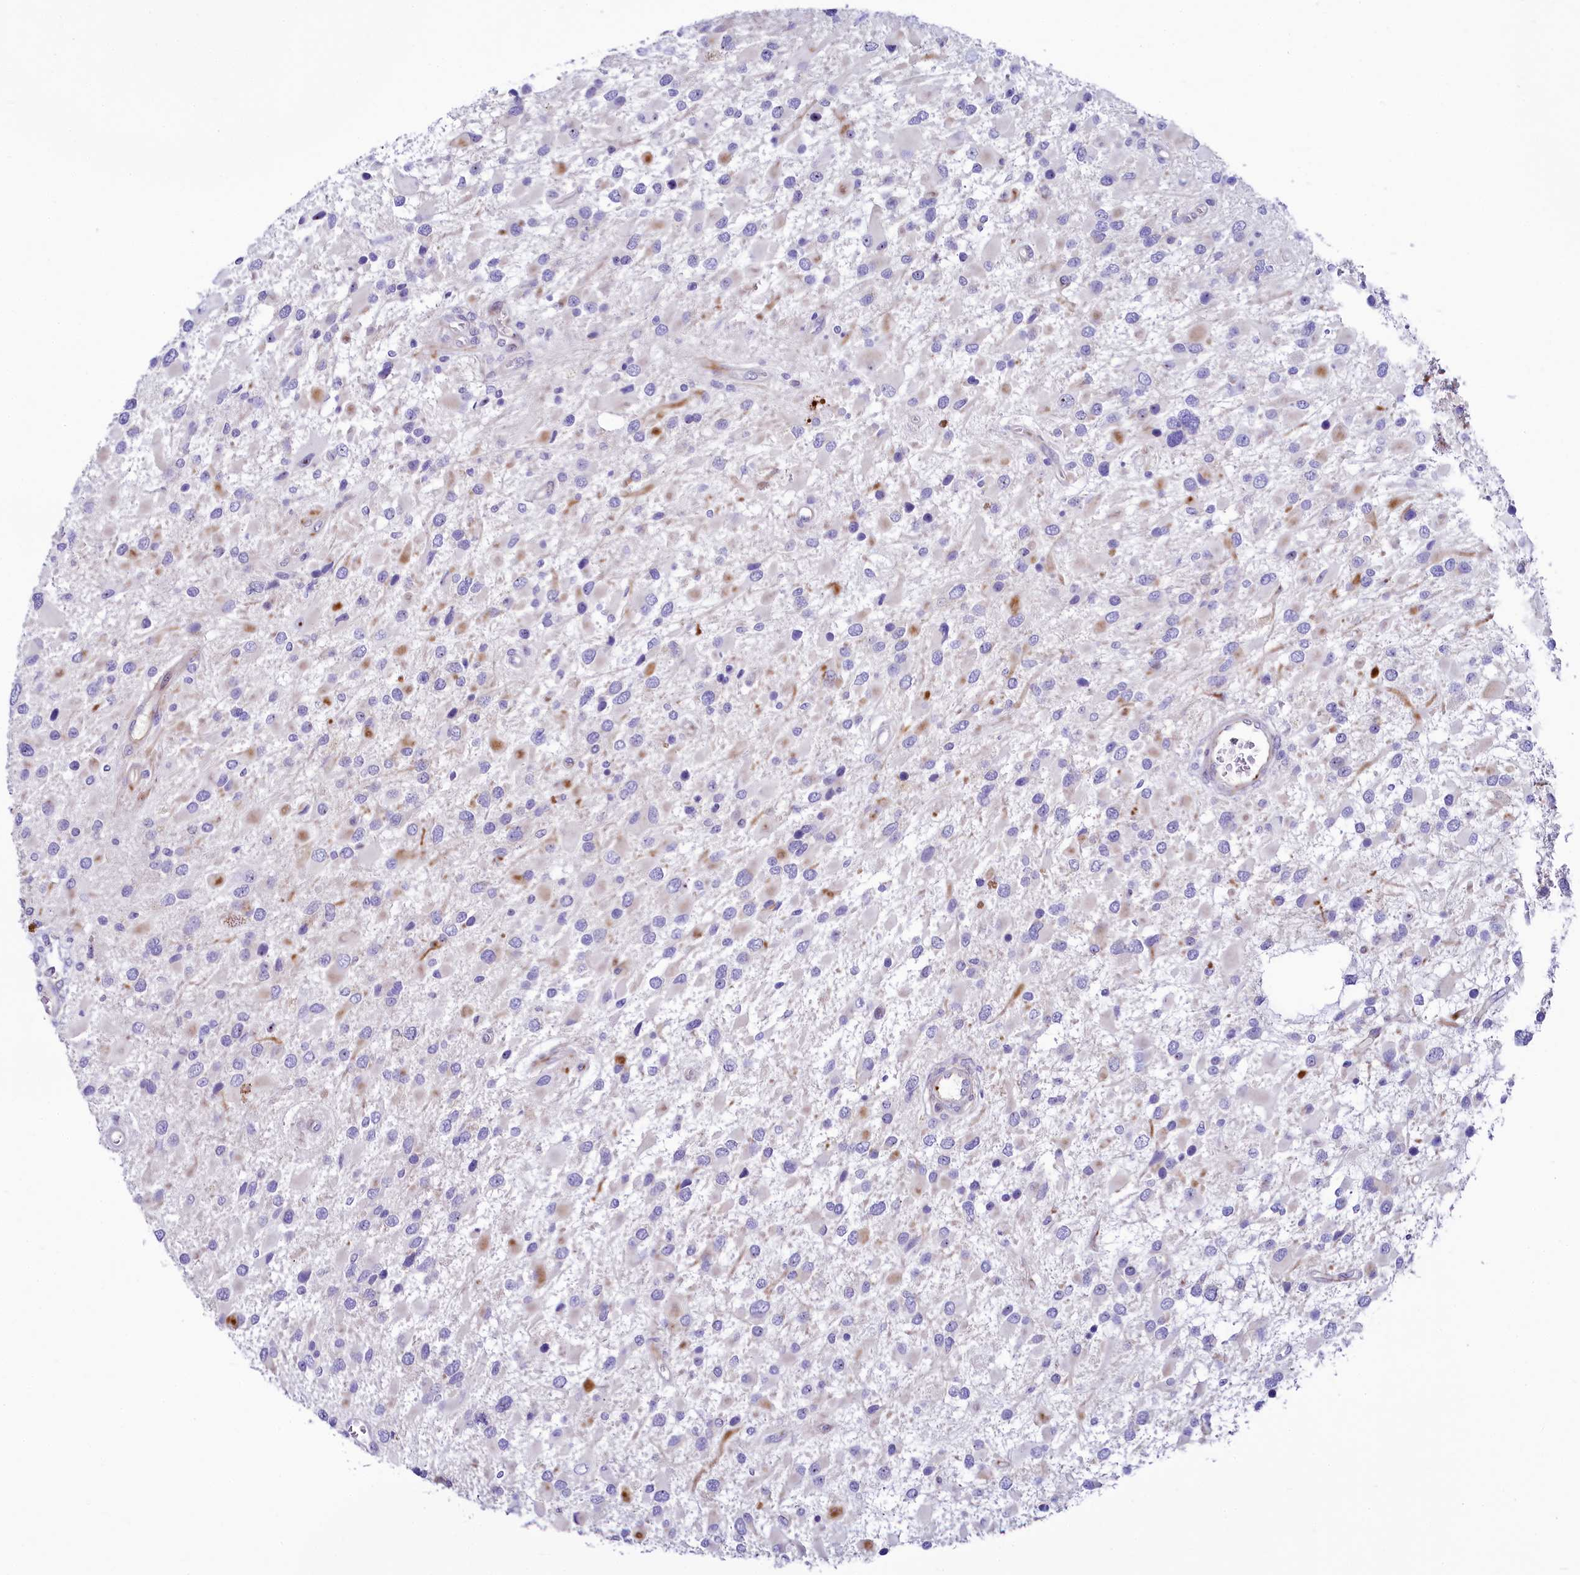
{"staining": {"intensity": "weak", "quantity": "<25%", "location": "cytoplasmic/membranous"}, "tissue": "glioma", "cell_type": "Tumor cells", "image_type": "cancer", "snomed": [{"axis": "morphology", "description": "Glioma, malignant, High grade"}, {"axis": "topography", "description": "Brain"}], "caption": "An immunohistochemistry photomicrograph of glioma is shown. There is no staining in tumor cells of glioma. (DAB IHC visualized using brightfield microscopy, high magnification).", "gene": "SH3TC2", "patient": {"sex": "male", "age": 53}}